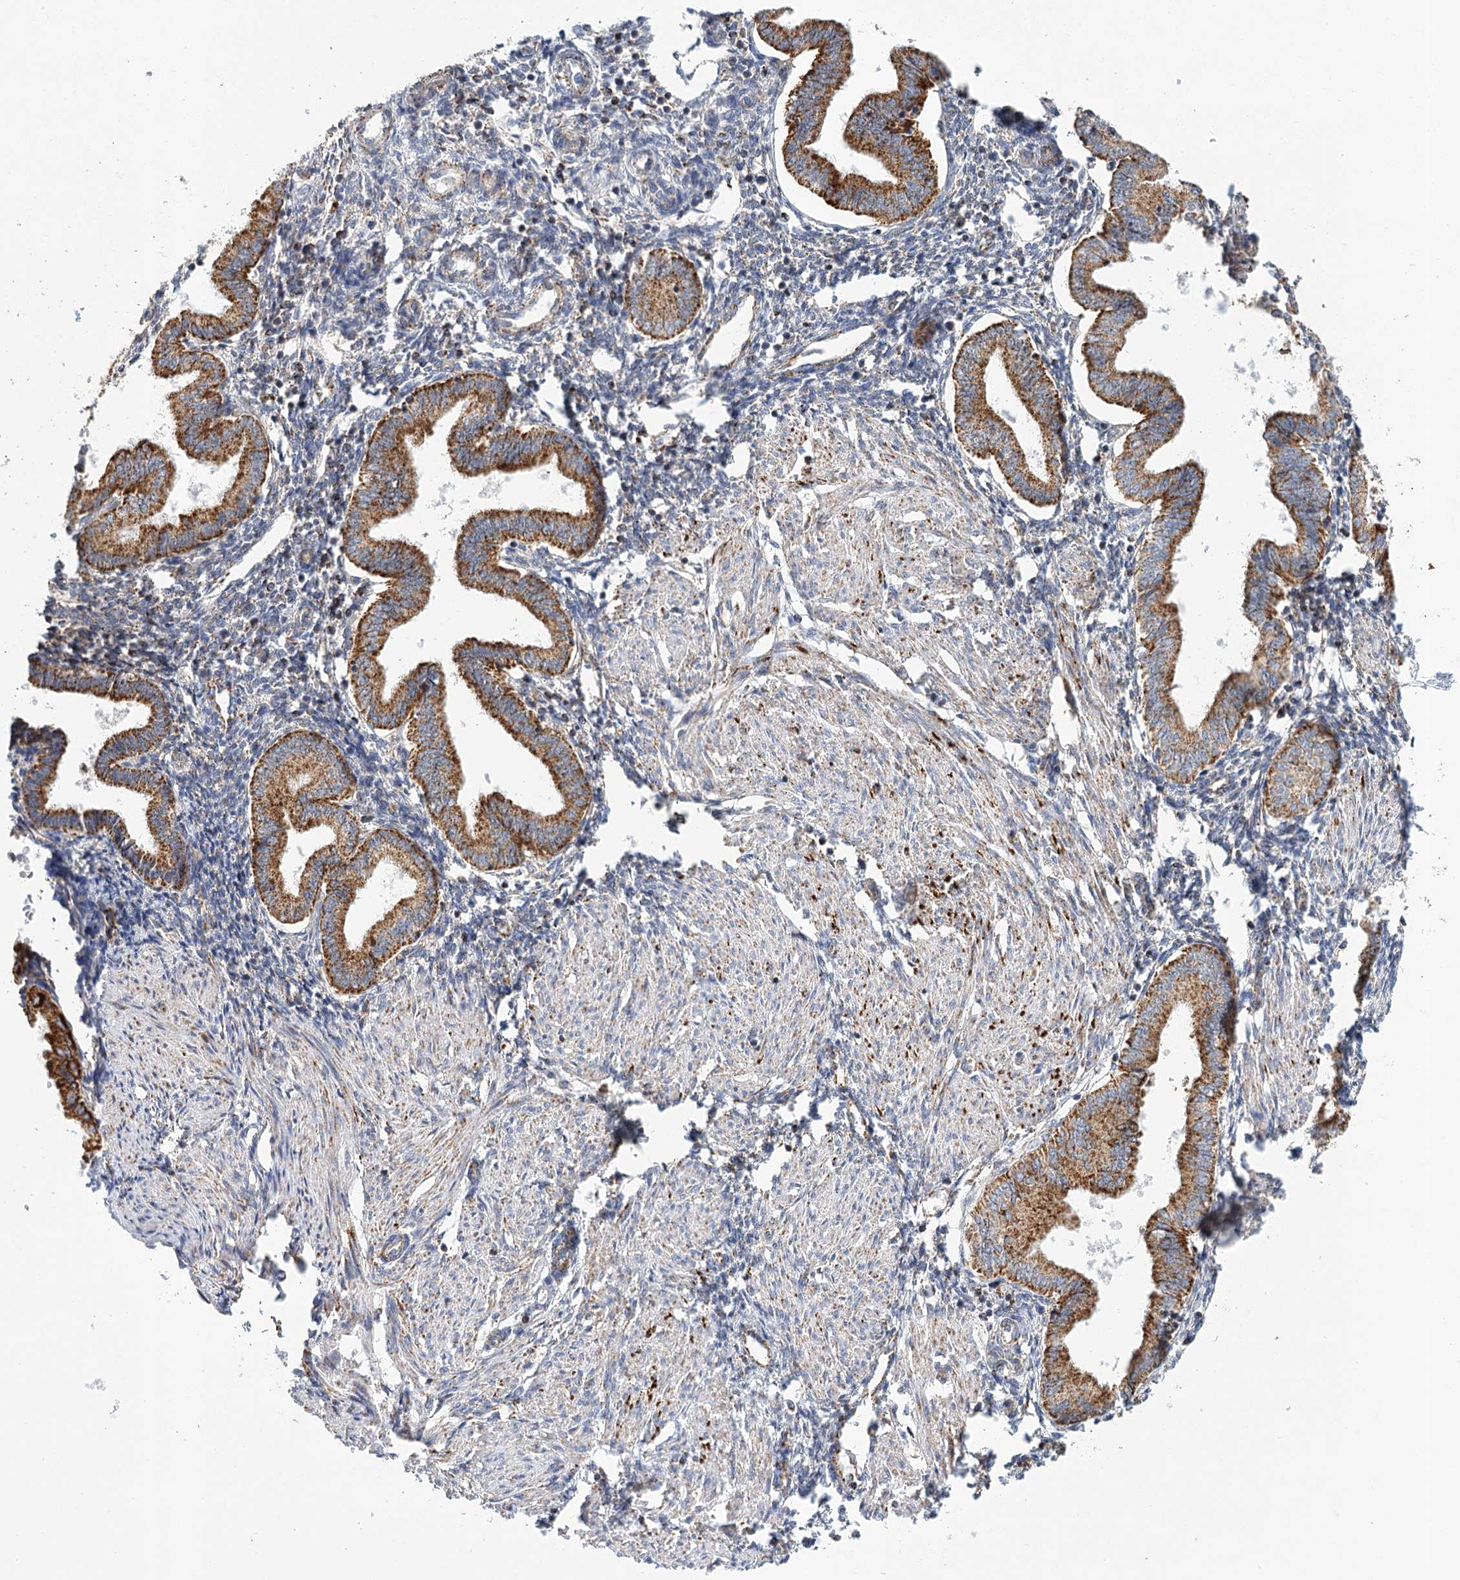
{"staining": {"intensity": "weak", "quantity": "<25%", "location": "cytoplasmic/membranous"}, "tissue": "endometrium", "cell_type": "Cells in endometrial stroma", "image_type": "normal", "snomed": [{"axis": "morphology", "description": "Normal tissue, NOS"}, {"axis": "topography", "description": "Endometrium"}], "caption": "Immunohistochemistry (IHC) histopathology image of normal human endometrium stained for a protein (brown), which shows no positivity in cells in endometrial stroma. (DAB immunohistochemistry with hematoxylin counter stain).", "gene": "LSS", "patient": {"sex": "female", "age": 53}}